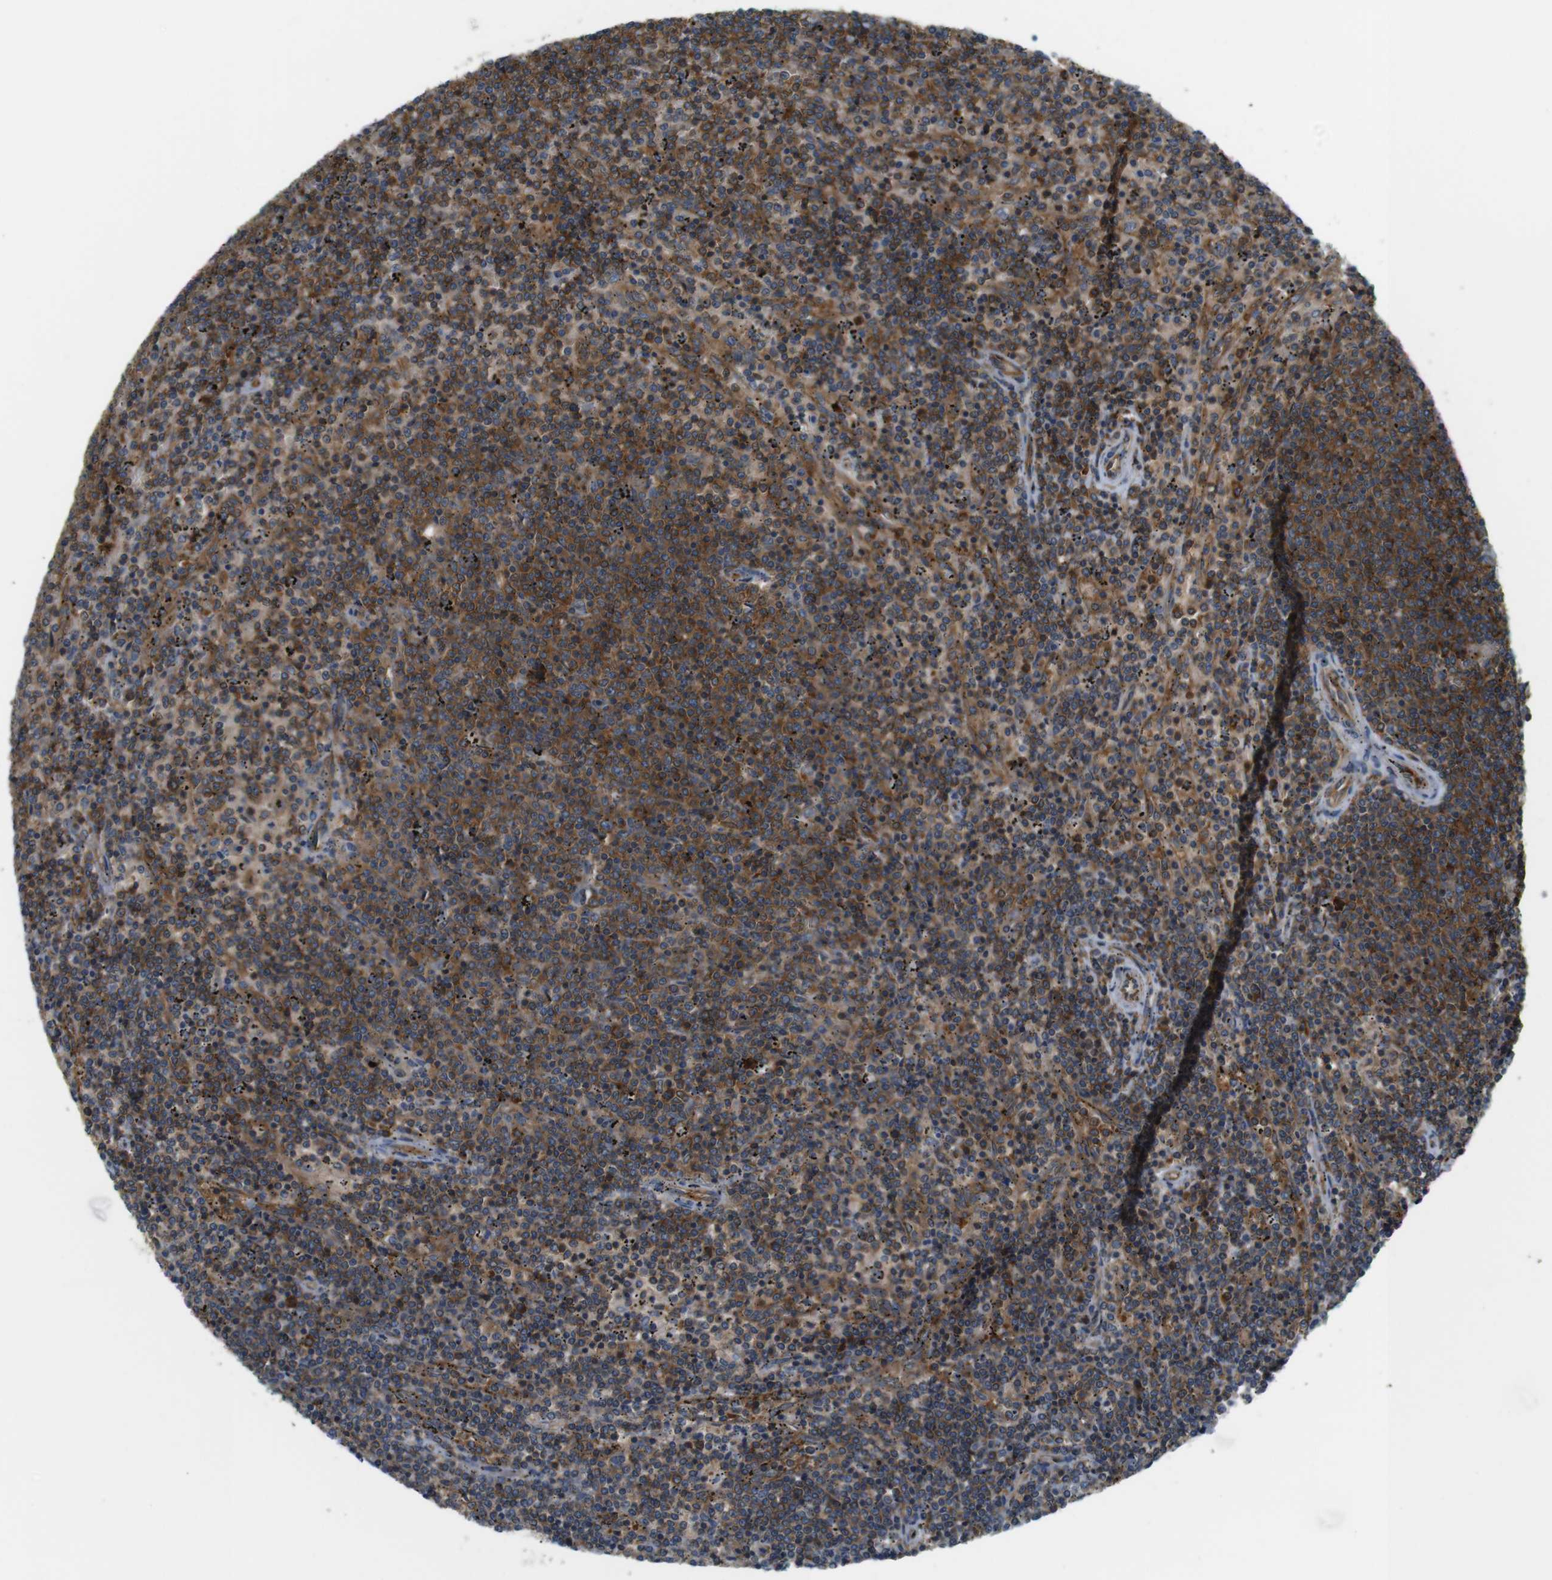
{"staining": {"intensity": "moderate", "quantity": "25%-75%", "location": "cytoplasmic/membranous"}, "tissue": "lymphoma", "cell_type": "Tumor cells", "image_type": "cancer", "snomed": [{"axis": "morphology", "description": "Malignant lymphoma, non-Hodgkin's type, Low grade"}, {"axis": "topography", "description": "Spleen"}], "caption": "Immunohistochemical staining of human low-grade malignant lymphoma, non-Hodgkin's type exhibits moderate cytoplasmic/membranous protein expression in approximately 25%-75% of tumor cells. Using DAB (3,3'-diaminobenzidine) (brown) and hematoxylin (blue) stains, captured at high magnification using brightfield microscopy.", "gene": "TSC1", "patient": {"sex": "female", "age": 50}}